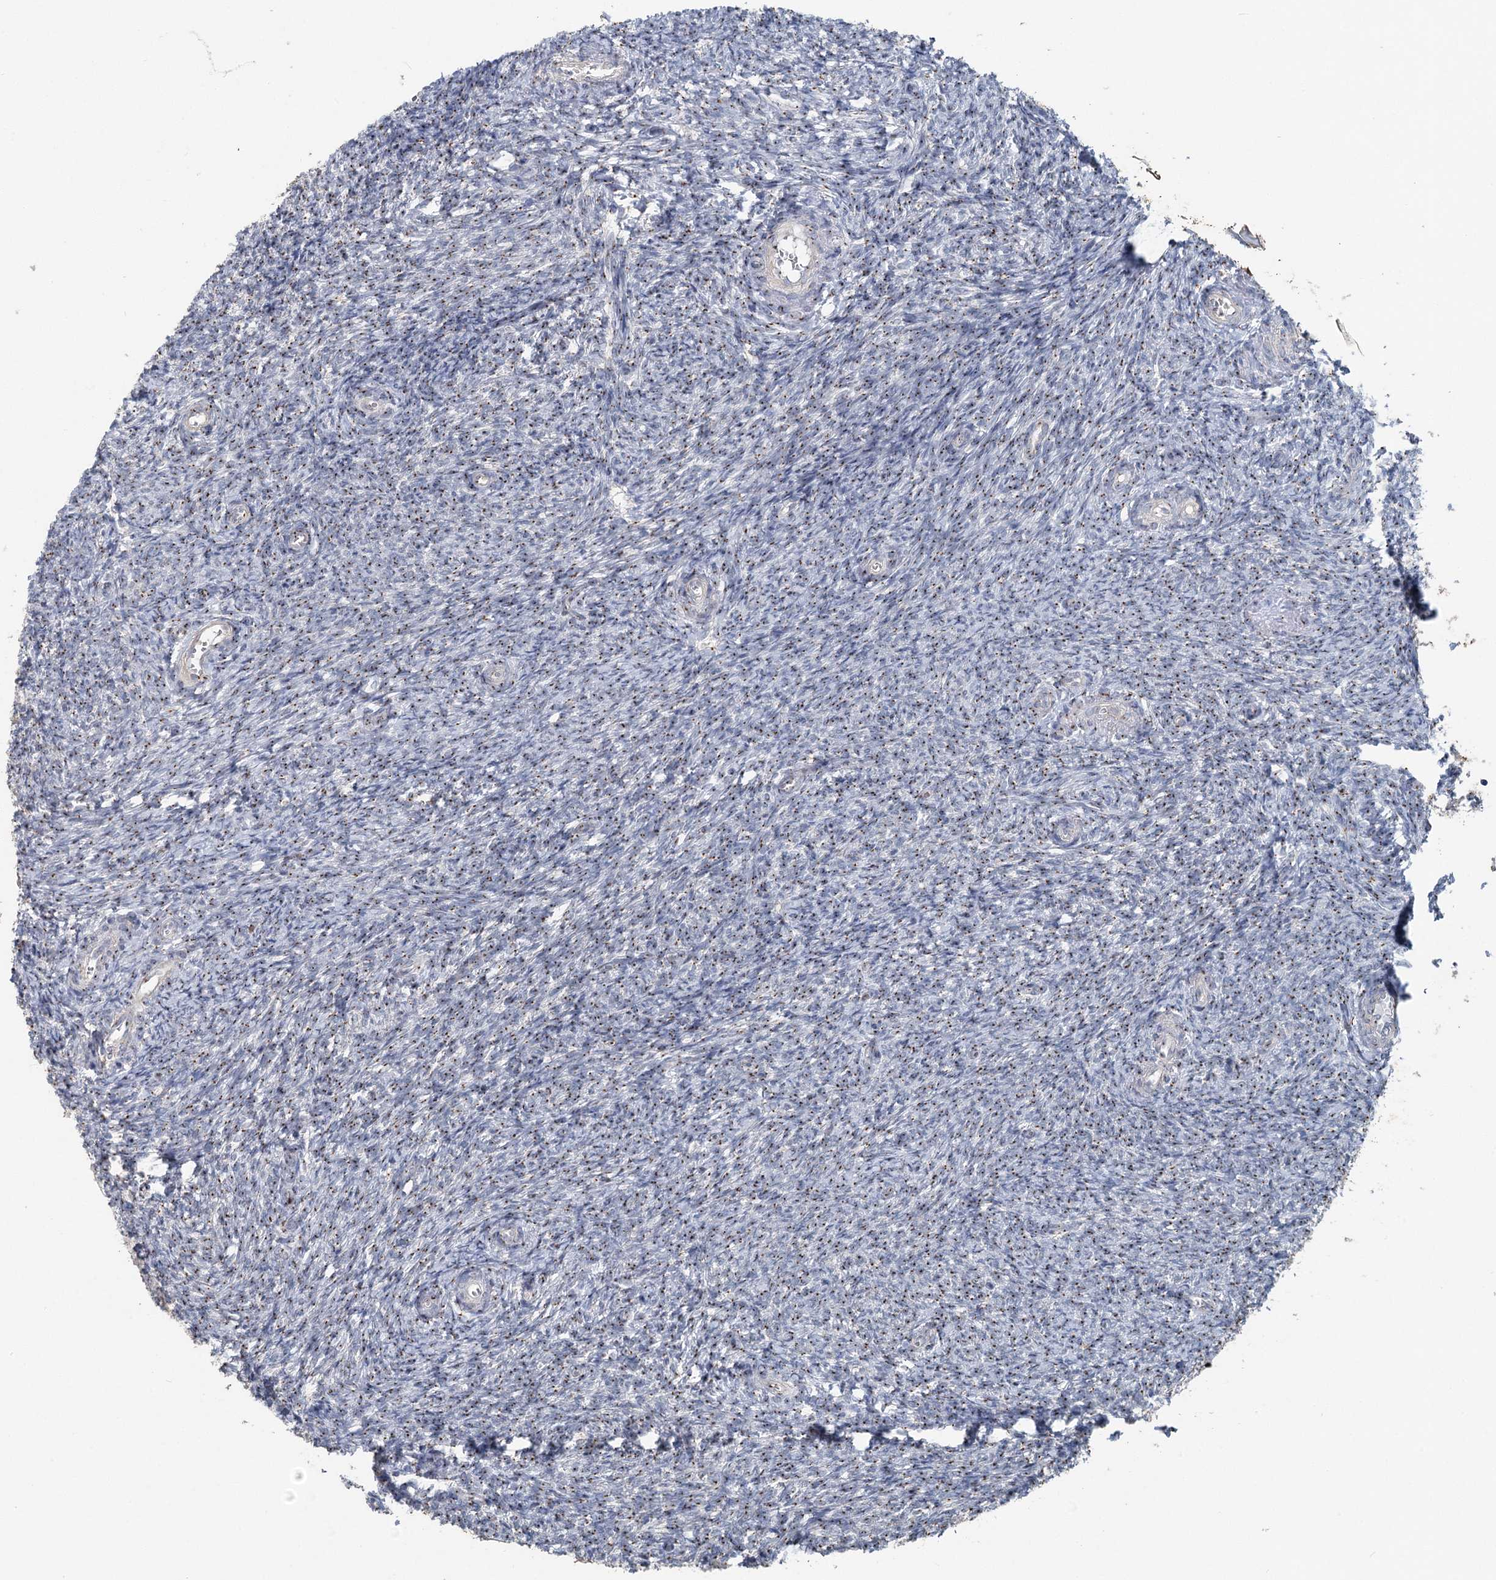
{"staining": {"intensity": "moderate", "quantity": "25%-75%", "location": "cytoplasmic/membranous"}, "tissue": "ovary", "cell_type": "Ovarian stroma cells", "image_type": "normal", "snomed": [{"axis": "morphology", "description": "Normal tissue, NOS"}, {"axis": "topography", "description": "Ovary"}], "caption": "A medium amount of moderate cytoplasmic/membranous positivity is appreciated in approximately 25%-75% of ovarian stroma cells in unremarkable ovary.", "gene": "ITIH5", "patient": {"sex": "female", "age": 44}}